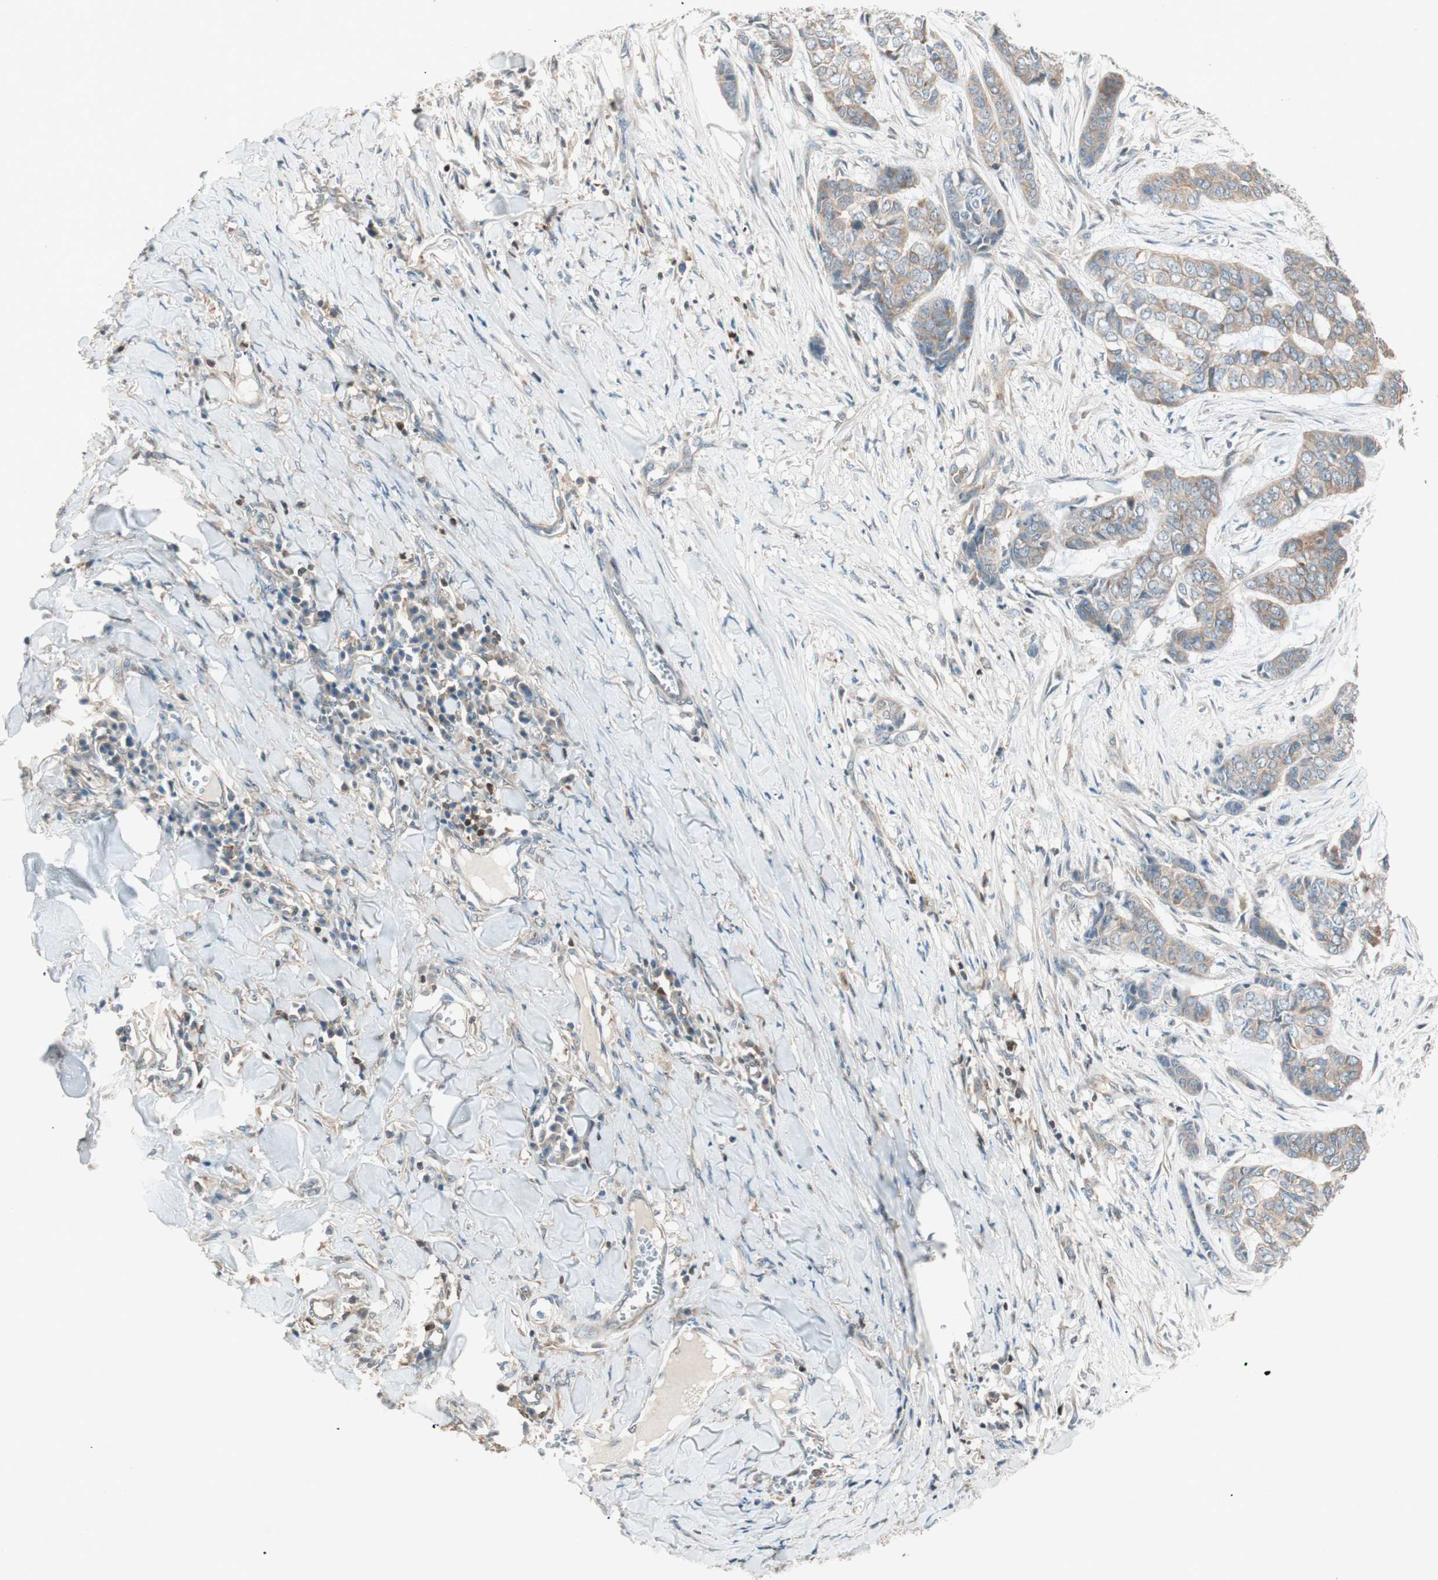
{"staining": {"intensity": "moderate", "quantity": ">75%", "location": "cytoplasmic/membranous"}, "tissue": "skin cancer", "cell_type": "Tumor cells", "image_type": "cancer", "snomed": [{"axis": "morphology", "description": "Basal cell carcinoma"}, {"axis": "topography", "description": "Skin"}], "caption": "Protein expression analysis of skin cancer (basal cell carcinoma) displays moderate cytoplasmic/membranous staining in approximately >75% of tumor cells. Nuclei are stained in blue.", "gene": "BIN1", "patient": {"sex": "female", "age": 64}}